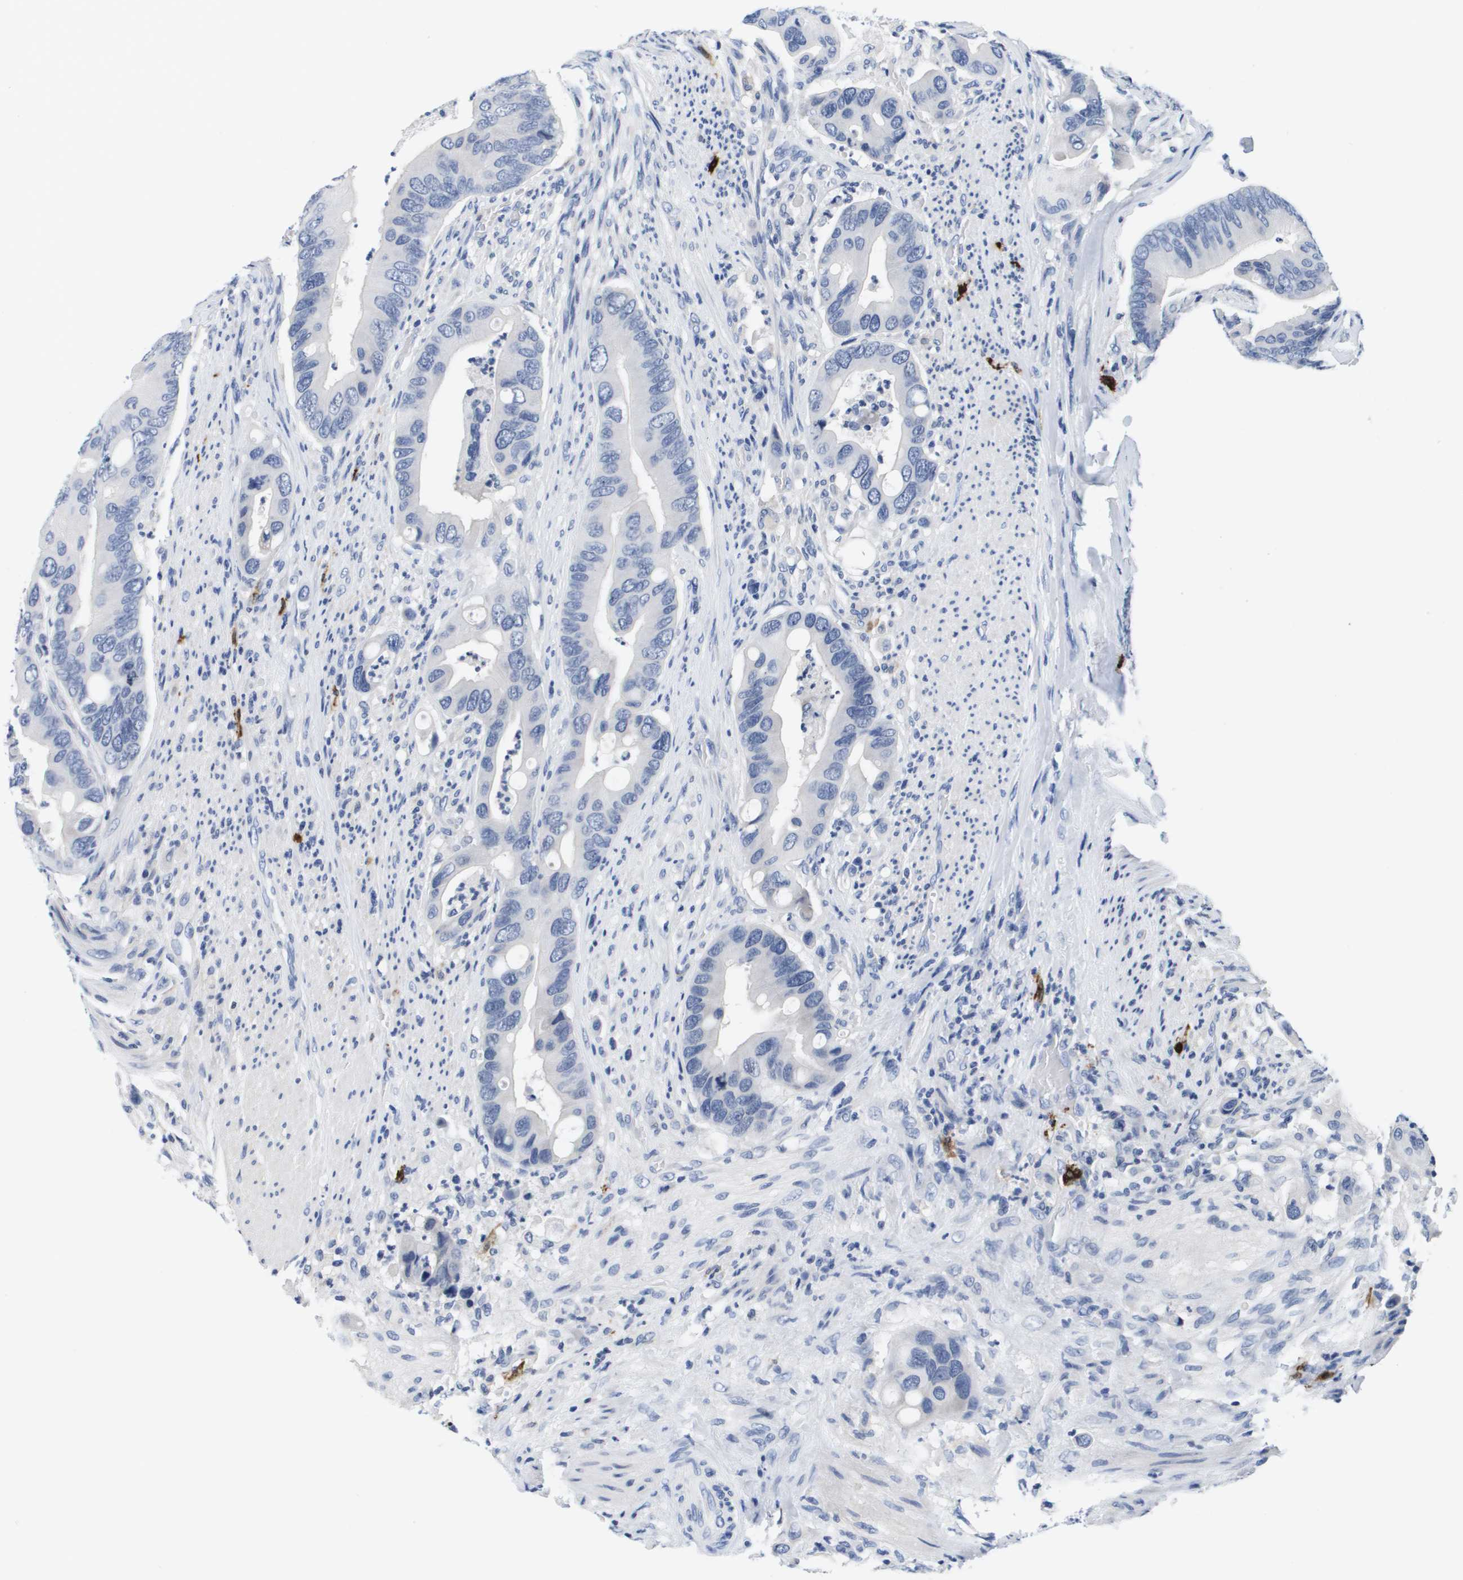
{"staining": {"intensity": "negative", "quantity": "none", "location": "none"}, "tissue": "colorectal cancer", "cell_type": "Tumor cells", "image_type": "cancer", "snomed": [{"axis": "morphology", "description": "Adenocarcinoma, NOS"}, {"axis": "topography", "description": "Rectum"}], "caption": "High power microscopy micrograph of an immunohistochemistry (IHC) image of colorectal adenocarcinoma, revealing no significant expression in tumor cells.", "gene": "HMOX1", "patient": {"sex": "female", "age": 57}}